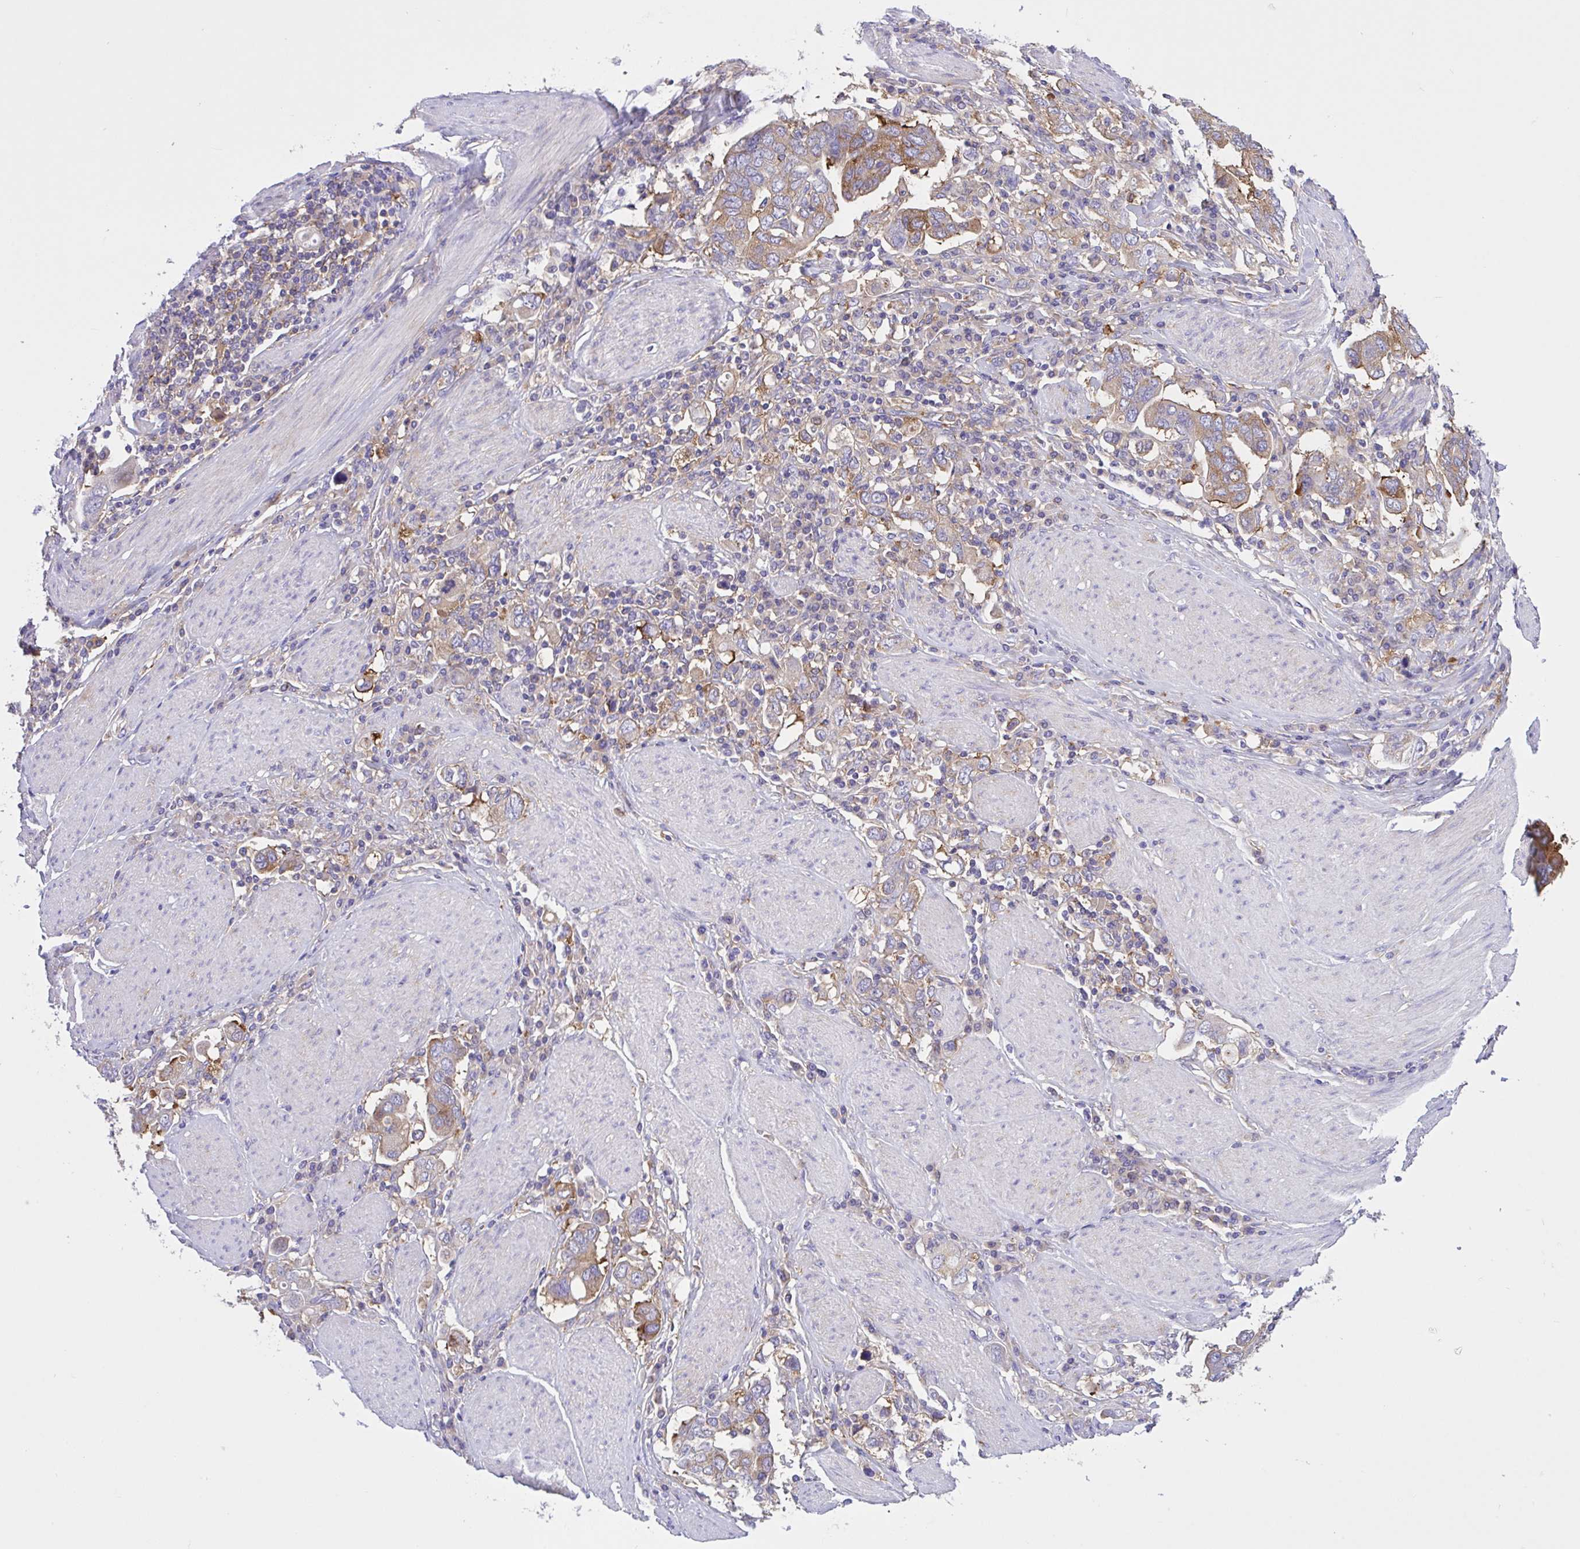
{"staining": {"intensity": "moderate", "quantity": "<25%", "location": "cytoplasmic/membranous"}, "tissue": "stomach cancer", "cell_type": "Tumor cells", "image_type": "cancer", "snomed": [{"axis": "morphology", "description": "Adenocarcinoma, NOS"}, {"axis": "topography", "description": "Stomach, upper"}], "caption": "A brown stain labels moderate cytoplasmic/membranous positivity of a protein in stomach cancer tumor cells.", "gene": "OR51M1", "patient": {"sex": "male", "age": 62}}